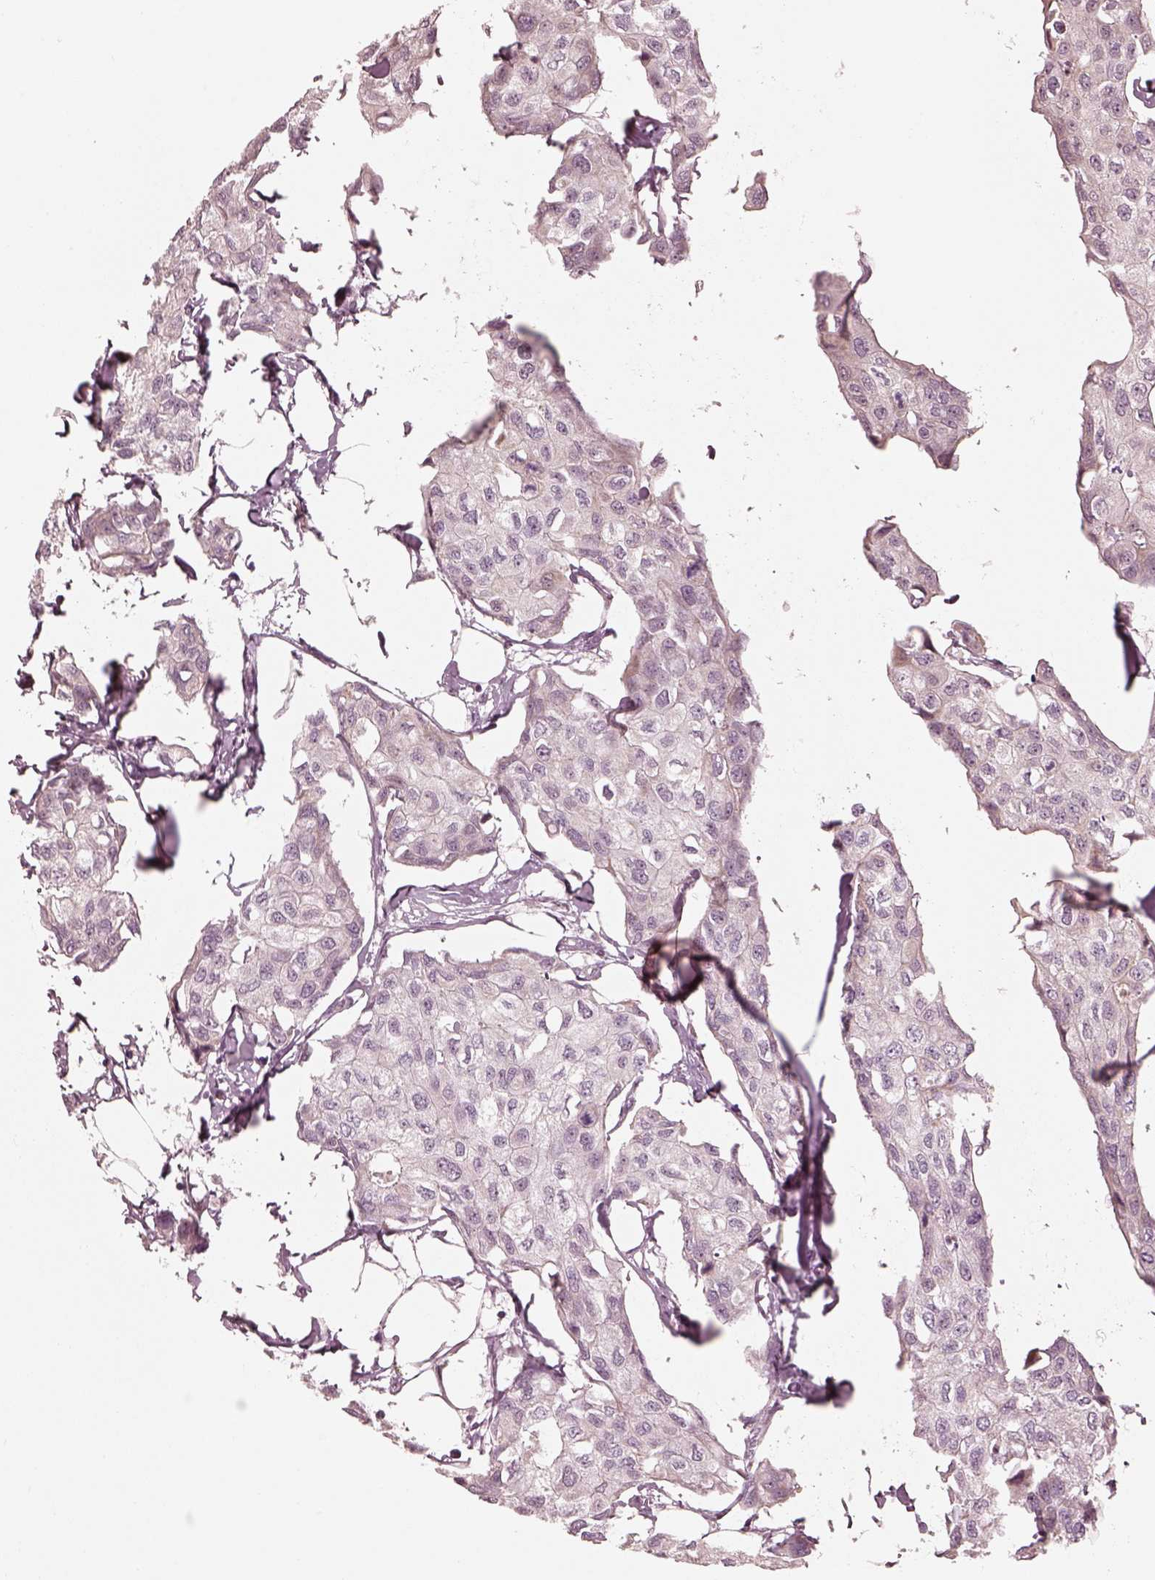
{"staining": {"intensity": "negative", "quantity": "none", "location": "none"}, "tissue": "breast cancer", "cell_type": "Tumor cells", "image_type": "cancer", "snomed": [{"axis": "morphology", "description": "Duct carcinoma"}, {"axis": "topography", "description": "Breast"}], "caption": "Human invasive ductal carcinoma (breast) stained for a protein using immunohistochemistry demonstrates no positivity in tumor cells.", "gene": "IQCB1", "patient": {"sex": "female", "age": 80}}